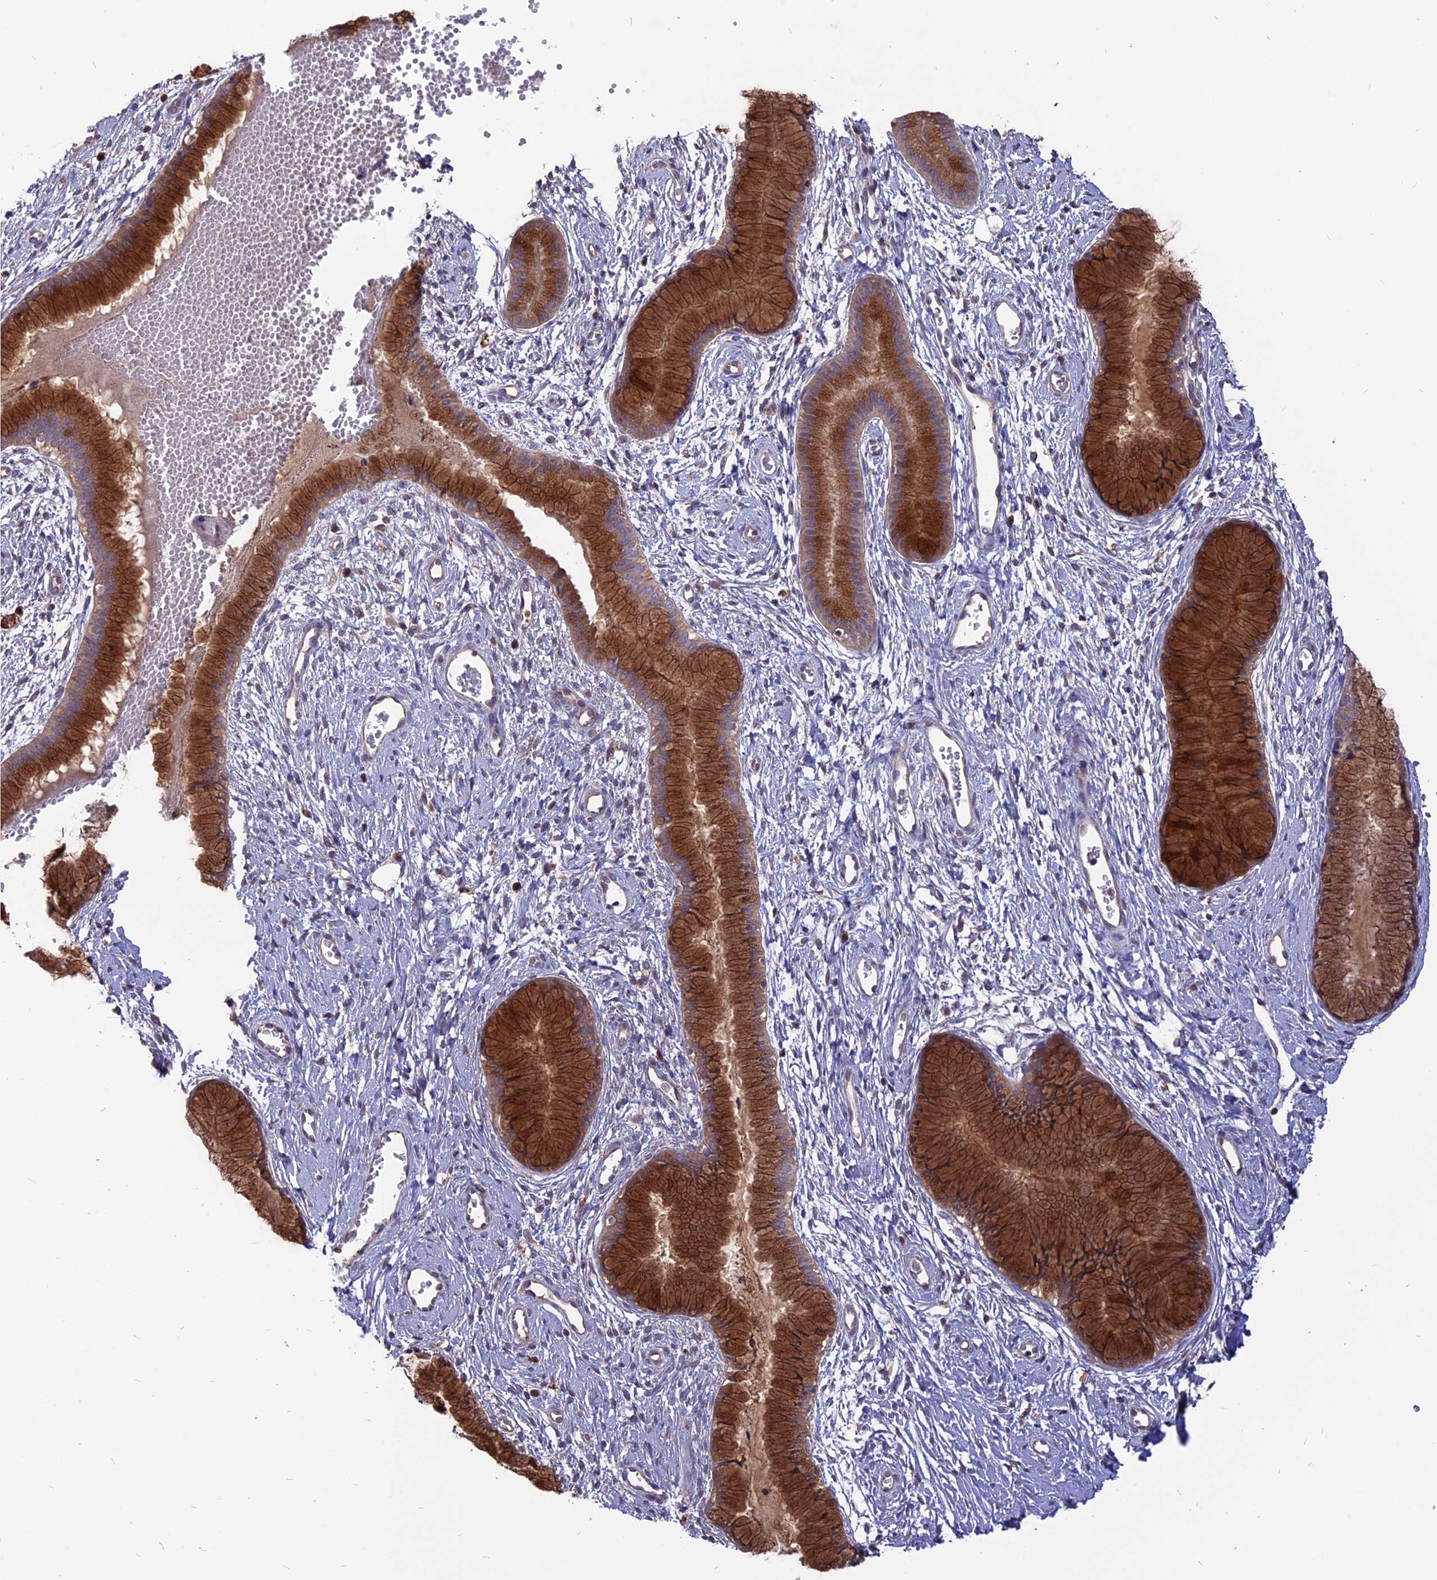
{"staining": {"intensity": "strong", "quantity": ">75%", "location": "cytoplasmic/membranous"}, "tissue": "cervix", "cell_type": "Glandular cells", "image_type": "normal", "snomed": [{"axis": "morphology", "description": "Normal tissue, NOS"}, {"axis": "topography", "description": "Cervix"}], "caption": "A high amount of strong cytoplasmic/membranous expression is seen in approximately >75% of glandular cells in normal cervix.", "gene": "CARMIL2", "patient": {"sex": "female", "age": 42}}